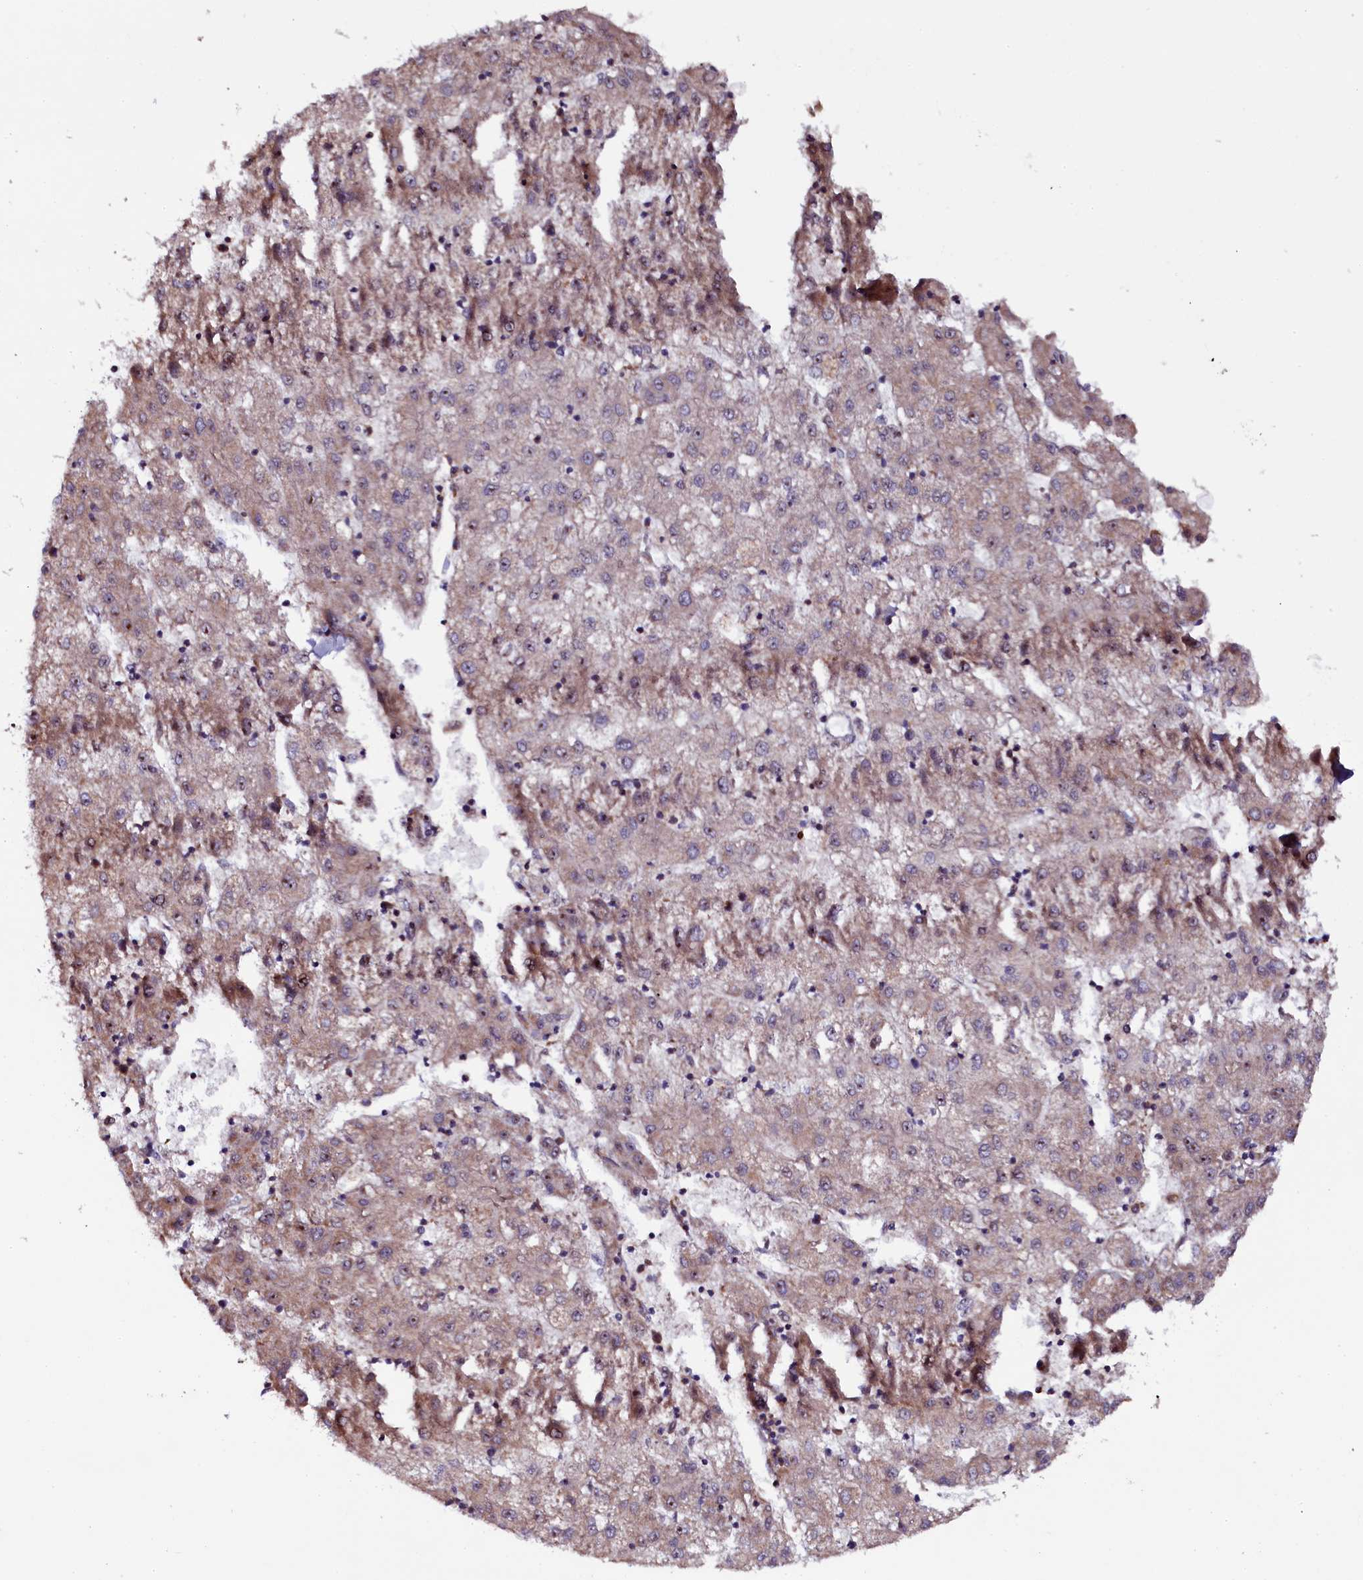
{"staining": {"intensity": "moderate", "quantity": ">75%", "location": "cytoplasmic/membranous,nuclear"}, "tissue": "liver cancer", "cell_type": "Tumor cells", "image_type": "cancer", "snomed": [{"axis": "morphology", "description": "Carcinoma, Hepatocellular, NOS"}, {"axis": "topography", "description": "Liver"}], "caption": "There is medium levels of moderate cytoplasmic/membranous and nuclear positivity in tumor cells of liver hepatocellular carcinoma, as demonstrated by immunohistochemical staining (brown color).", "gene": "NAA80", "patient": {"sex": "male", "age": 72}}